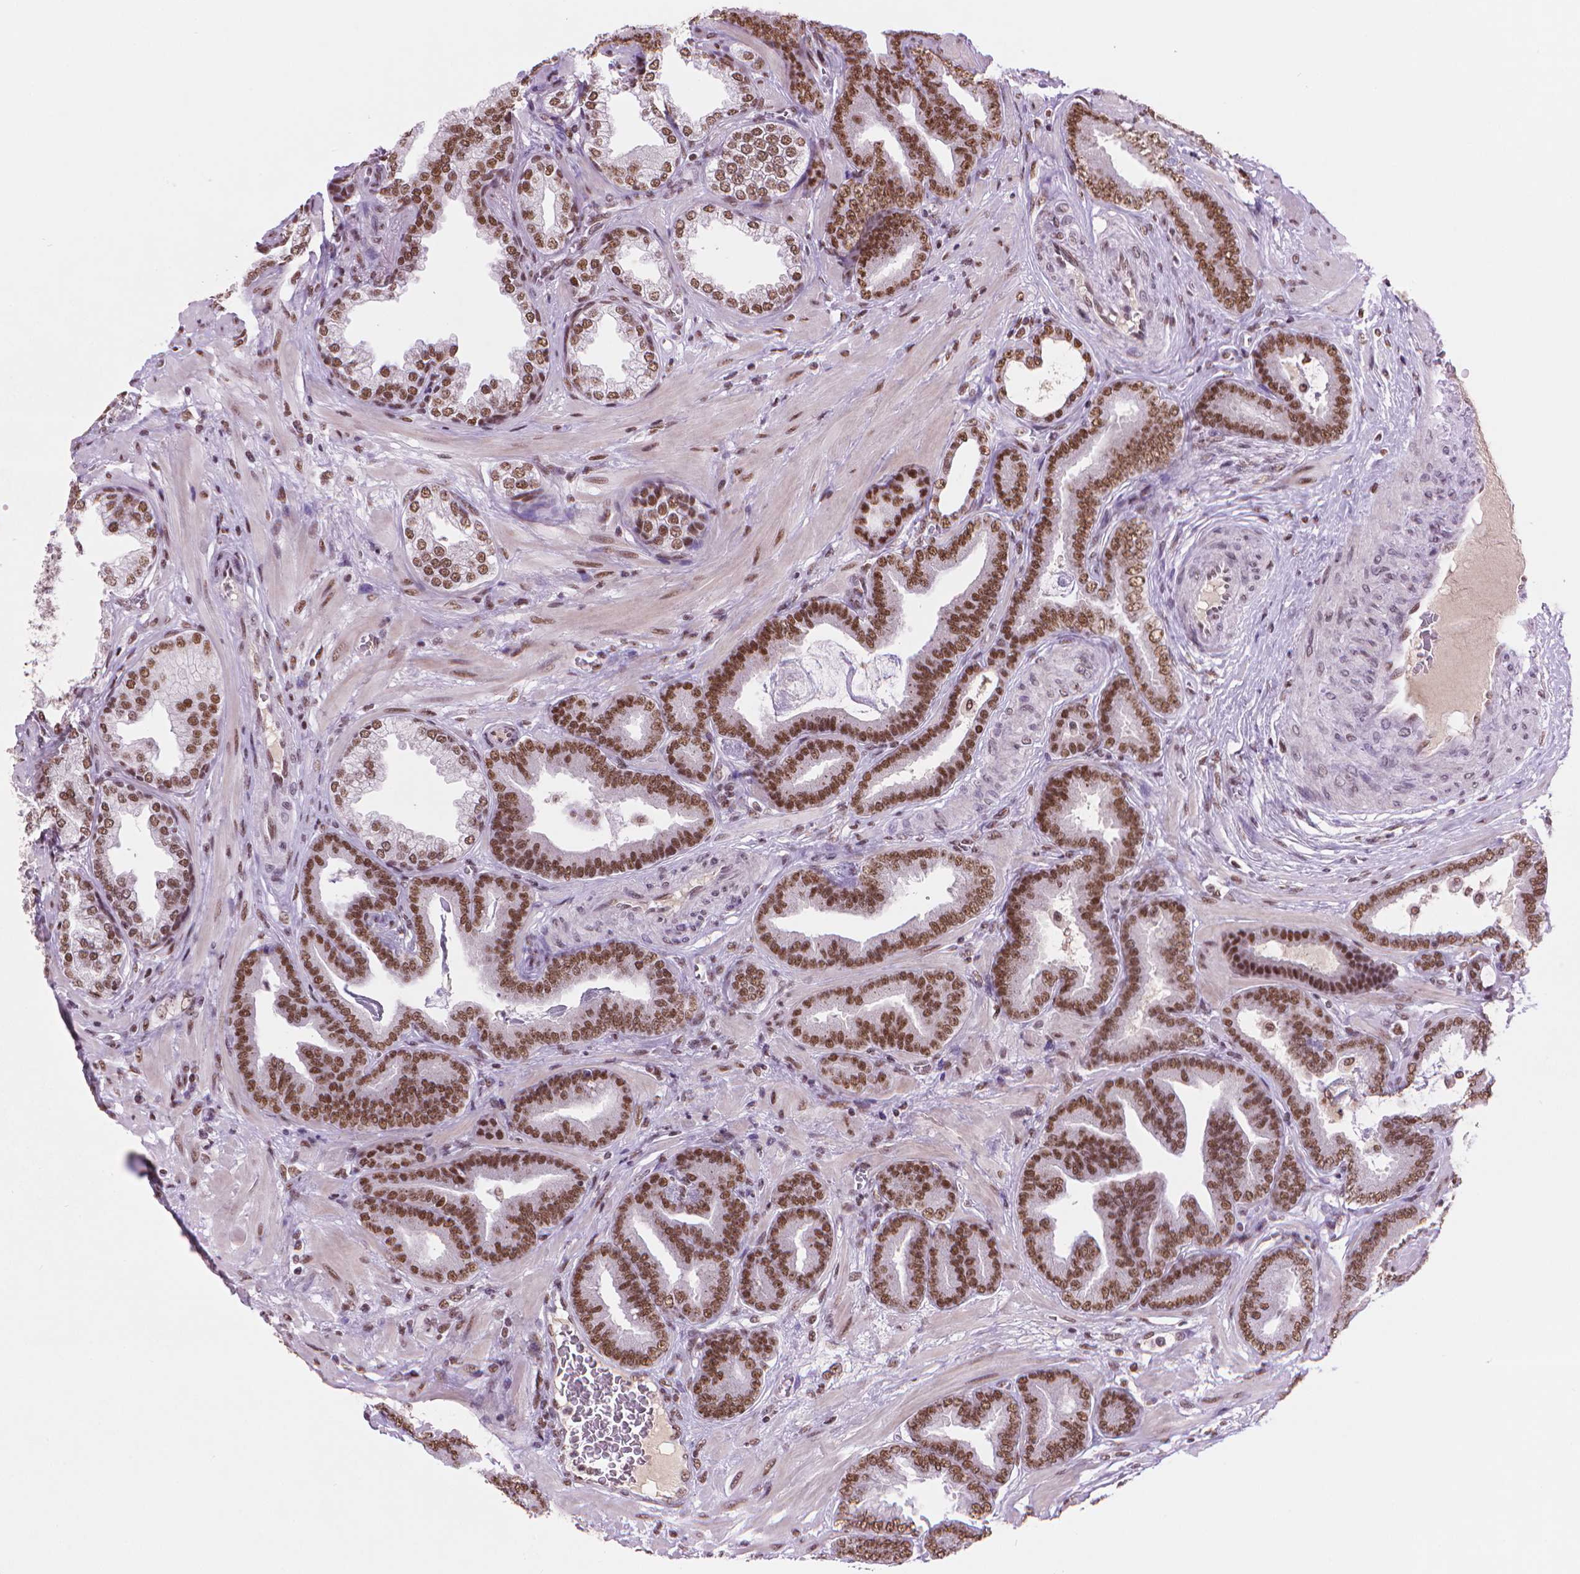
{"staining": {"intensity": "moderate", "quantity": ">75%", "location": "nuclear"}, "tissue": "prostate cancer", "cell_type": "Tumor cells", "image_type": "cancer", "snomed": [{"axis": "morphology", "description": "Adenocarcinoma, Low grade"}, {"axis": "topography", "description": "Prostate"}], "caption": "This histopathology image reveals immunohistochemistry staining of human prostate adenocarcinoma (low-grade), with medium moderate nuclear expression in about >75% of tumor cells.", "gene": "RPA4", "patient": {"sex": "male", "age": 63}}